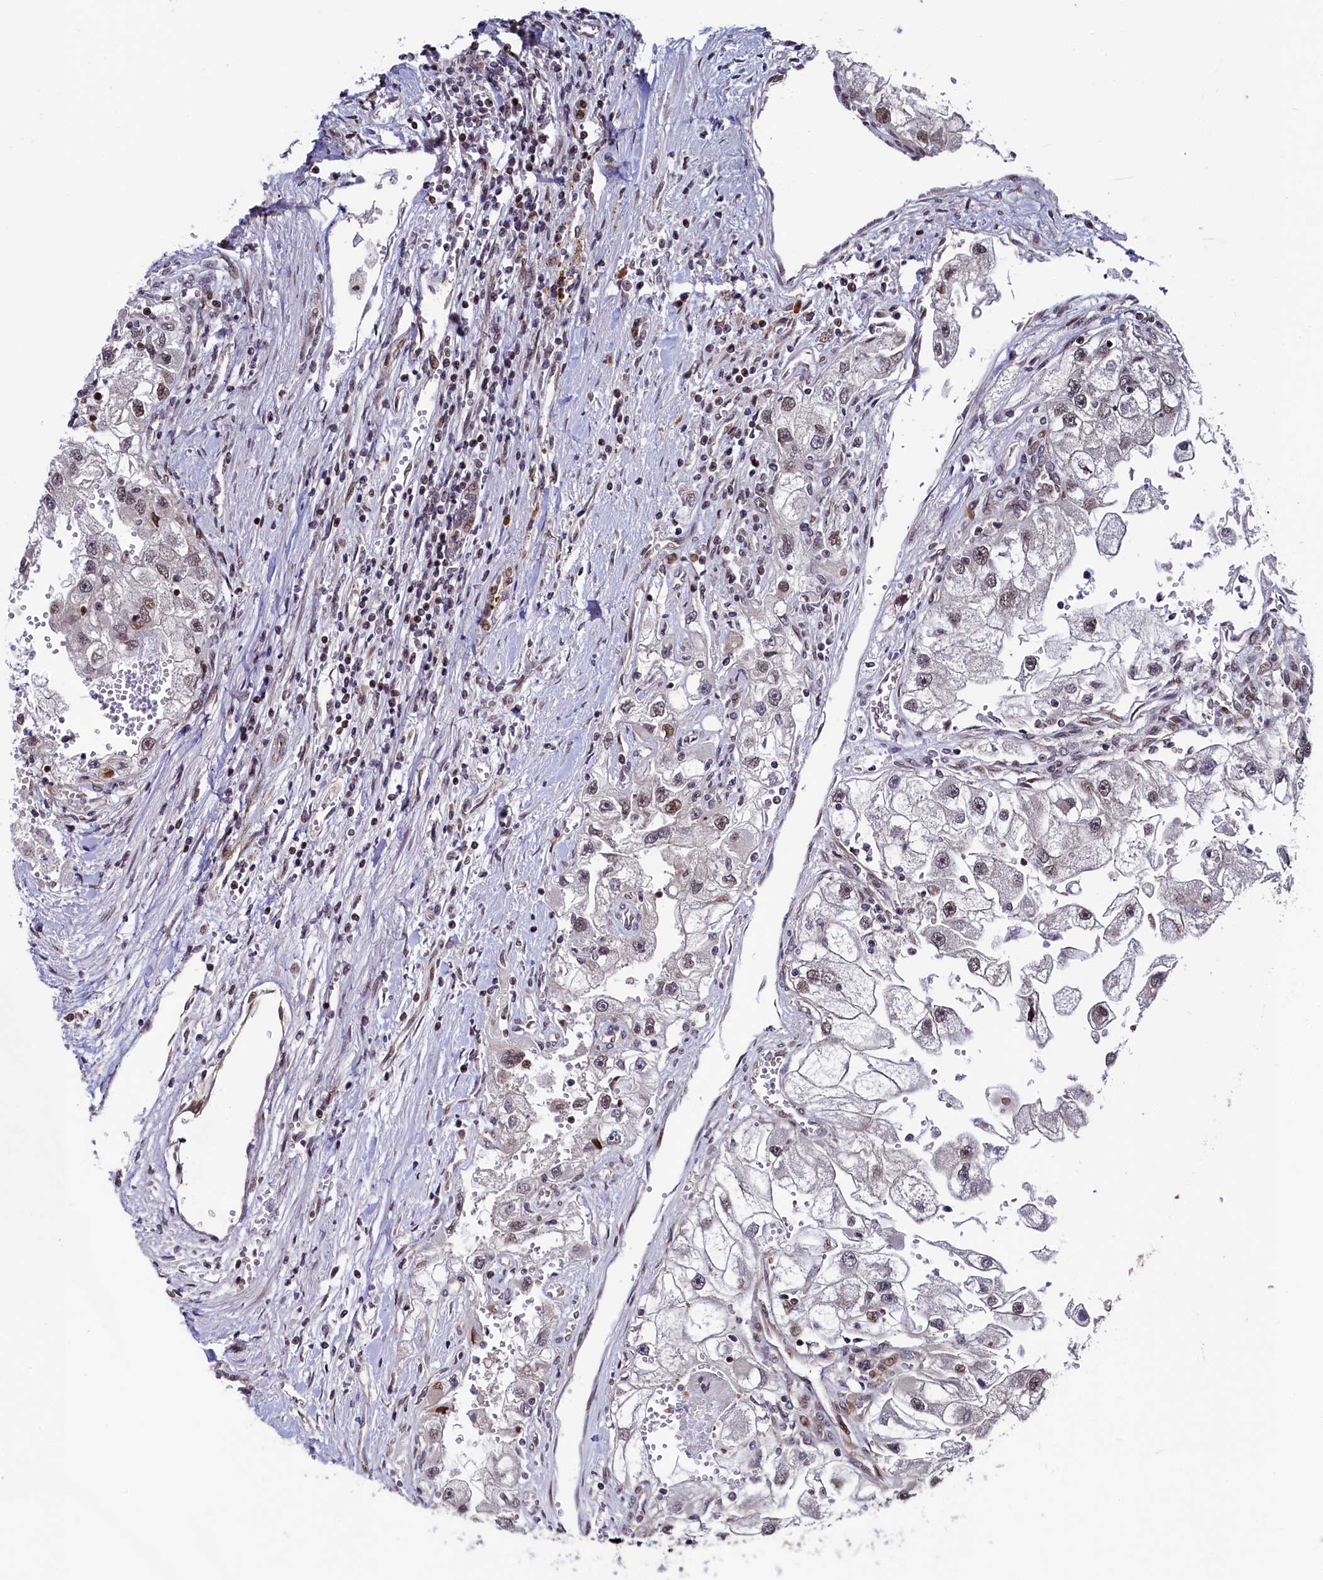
{"staining": {"intensity": "moderate", "quantity": "<25%", "location": "nuclear"}, "tissue": "renal cancer", "cell_type": "Tumor cells", "image_type": "cancer", "snomed": [{"axis": "morphology", "description": "Adenocarcinoma, NOS"}, {"axis": "topography", "description": "Kidney"}], "caption": "This is a photomicrograph of immunohistochemistry staining of renal adenocarcinoma, which shows moderate expression in the nuclear of tumor cells.", "gene": "LEO1", "patient": {"sex": "male", "age": 63}}